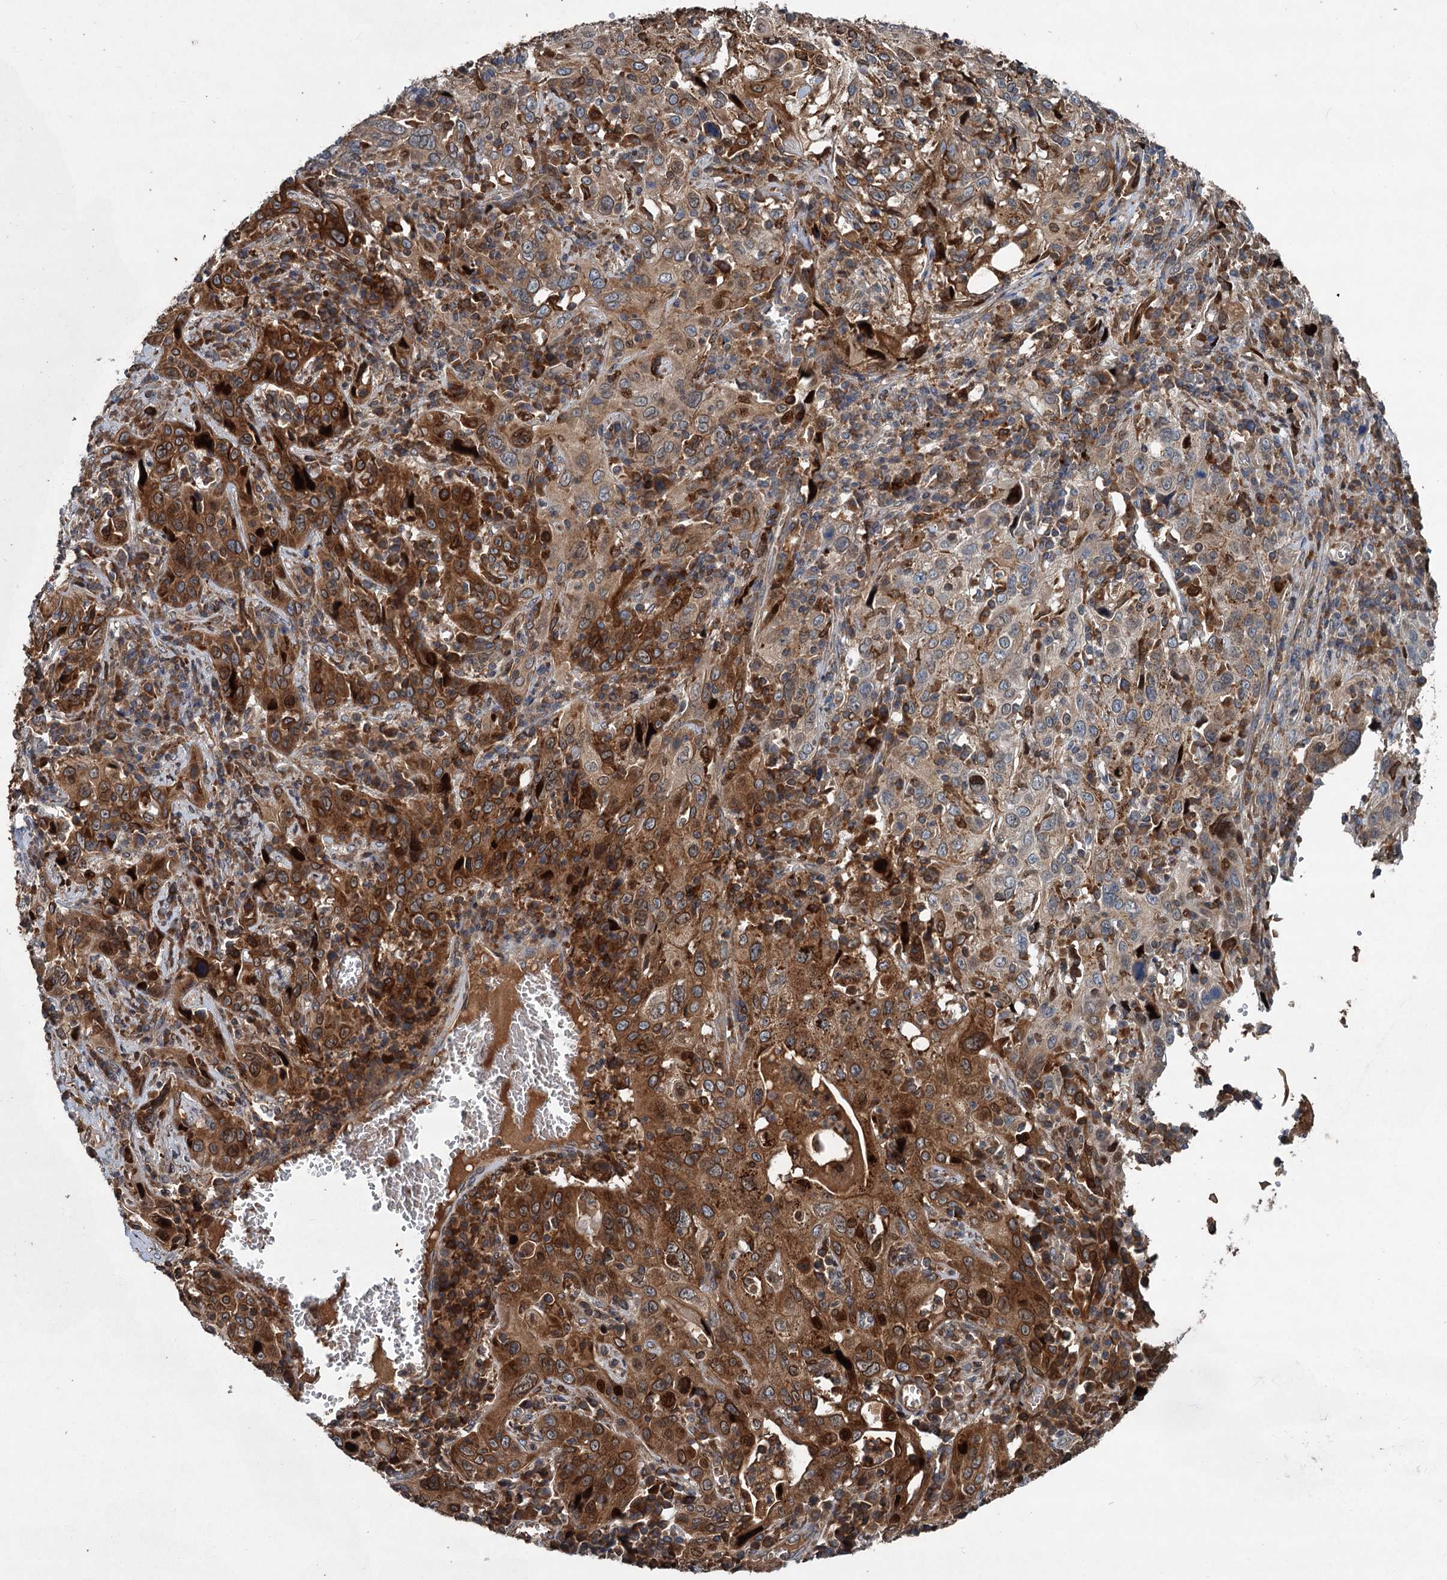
{"staining": {"intensity": "strong", "quantity": ">75%", "location": "cytoplasmic/membranous"}, "tissue": "cervical cancer", "cell_type": "Tumor cells", "image_type": "cancer", "snomed": [{"axis": "morphology", "description": "Squamous cell carcinoma, NOS"}, {"axis": "topography", "description": "Cervix"}], "caption": "Cervical squamous cell carcinoma tissue reveals strong cytoplasmic/membranous staining in about >75% of tumor cells, visualized by immunohistochemistry. (DAB IHC, brown staining for protein, blue staining for nuclei).", "gene": "TAPBPL", "patient": {"sex": "female", "age": 46}}